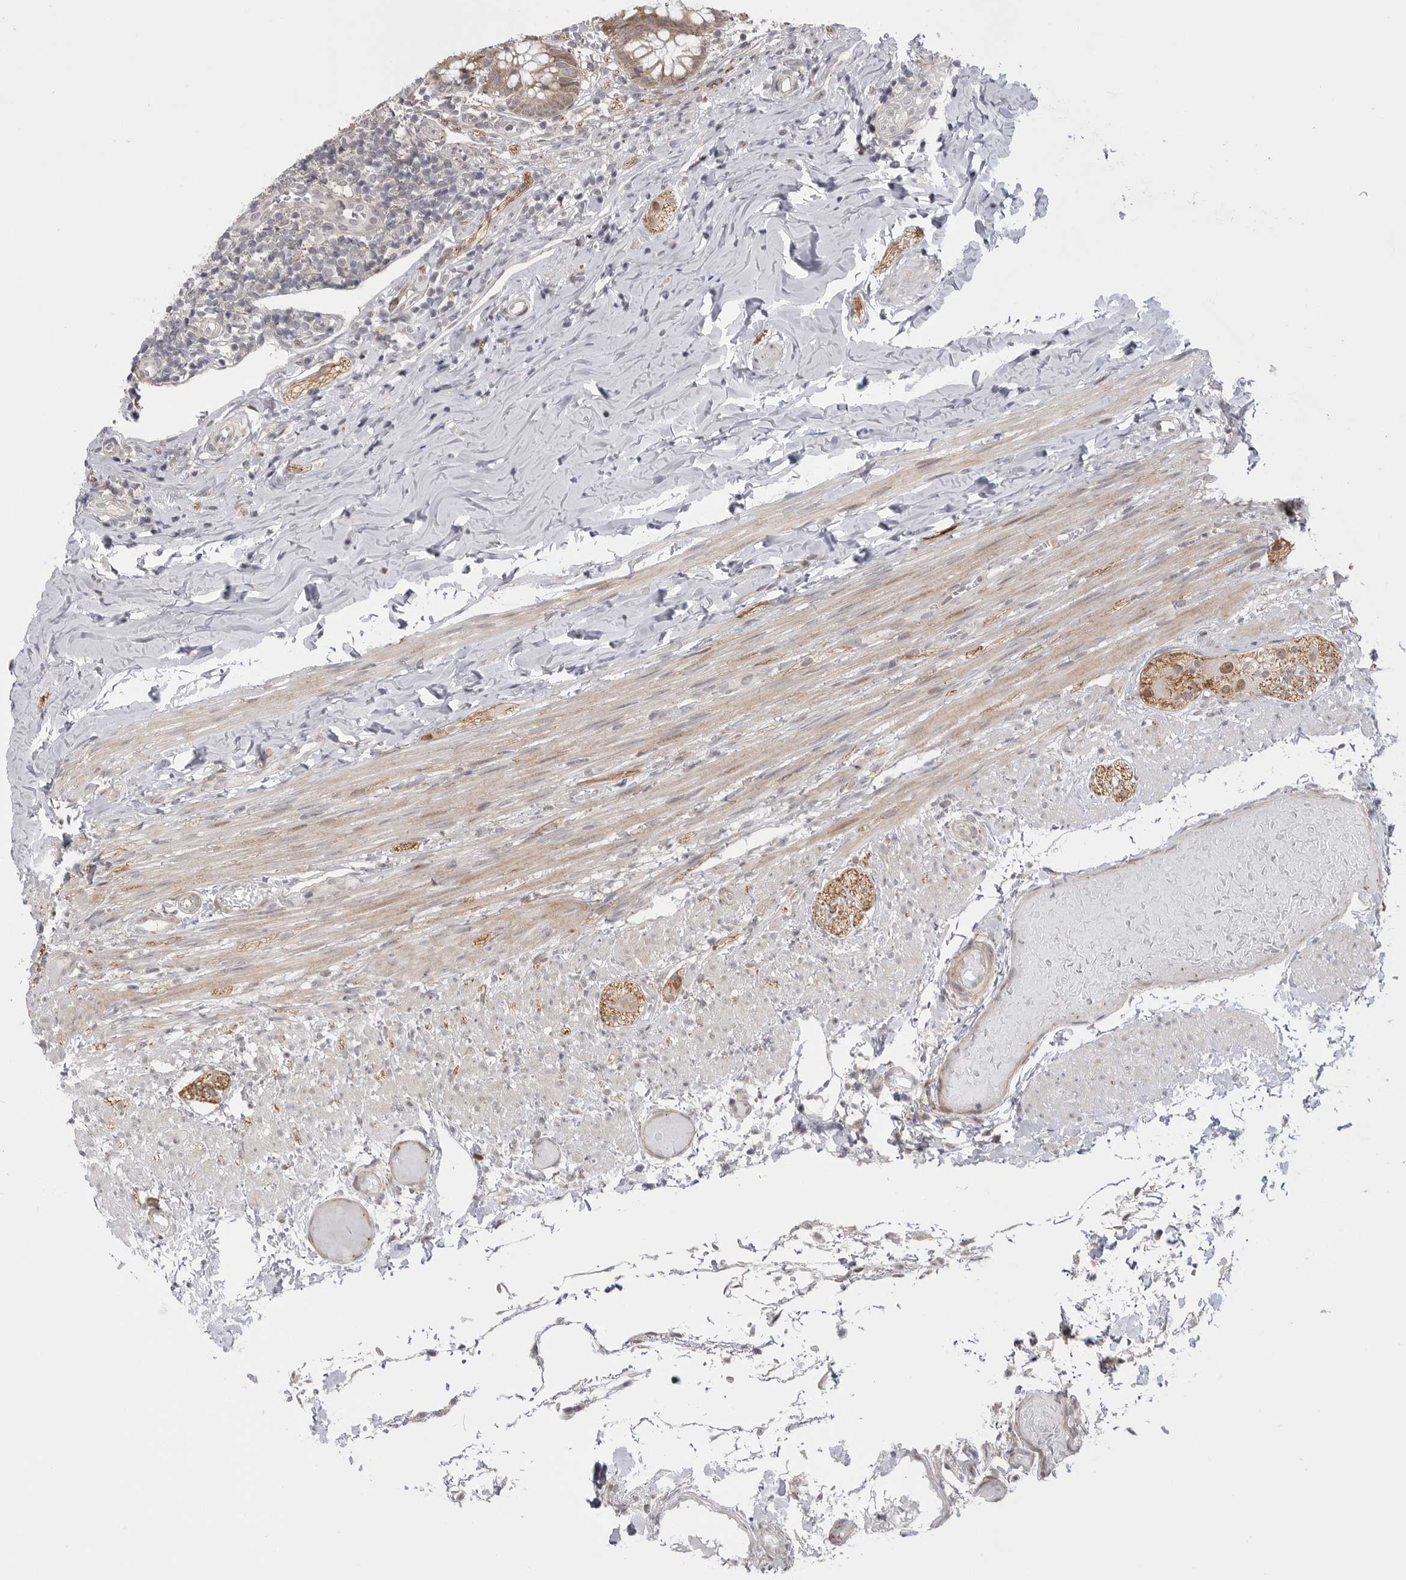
{"staining": {"intensity": "weak", "quantity": ">75%", "location": "cytoplasmic/membranous,nuclear"}, "tissue": "appendix", "cell_type": "Glandular cells", "image_type": "normal", "snomed": [{"axis": "morphology", "description": "Normal tissue, NOS"}, {"axis": "topography", "description": "Appendix"}], "caption": "DAB (3,3'-diaminobenzidine) immunohistochemical staining of unremarkable appendix exhibits weak cytoplasmic/membranous,nuclear protein expression in approximately >75% of glandular cells.", "gene": "GGT6", "patient": {"sex": "male", "age": 8}}